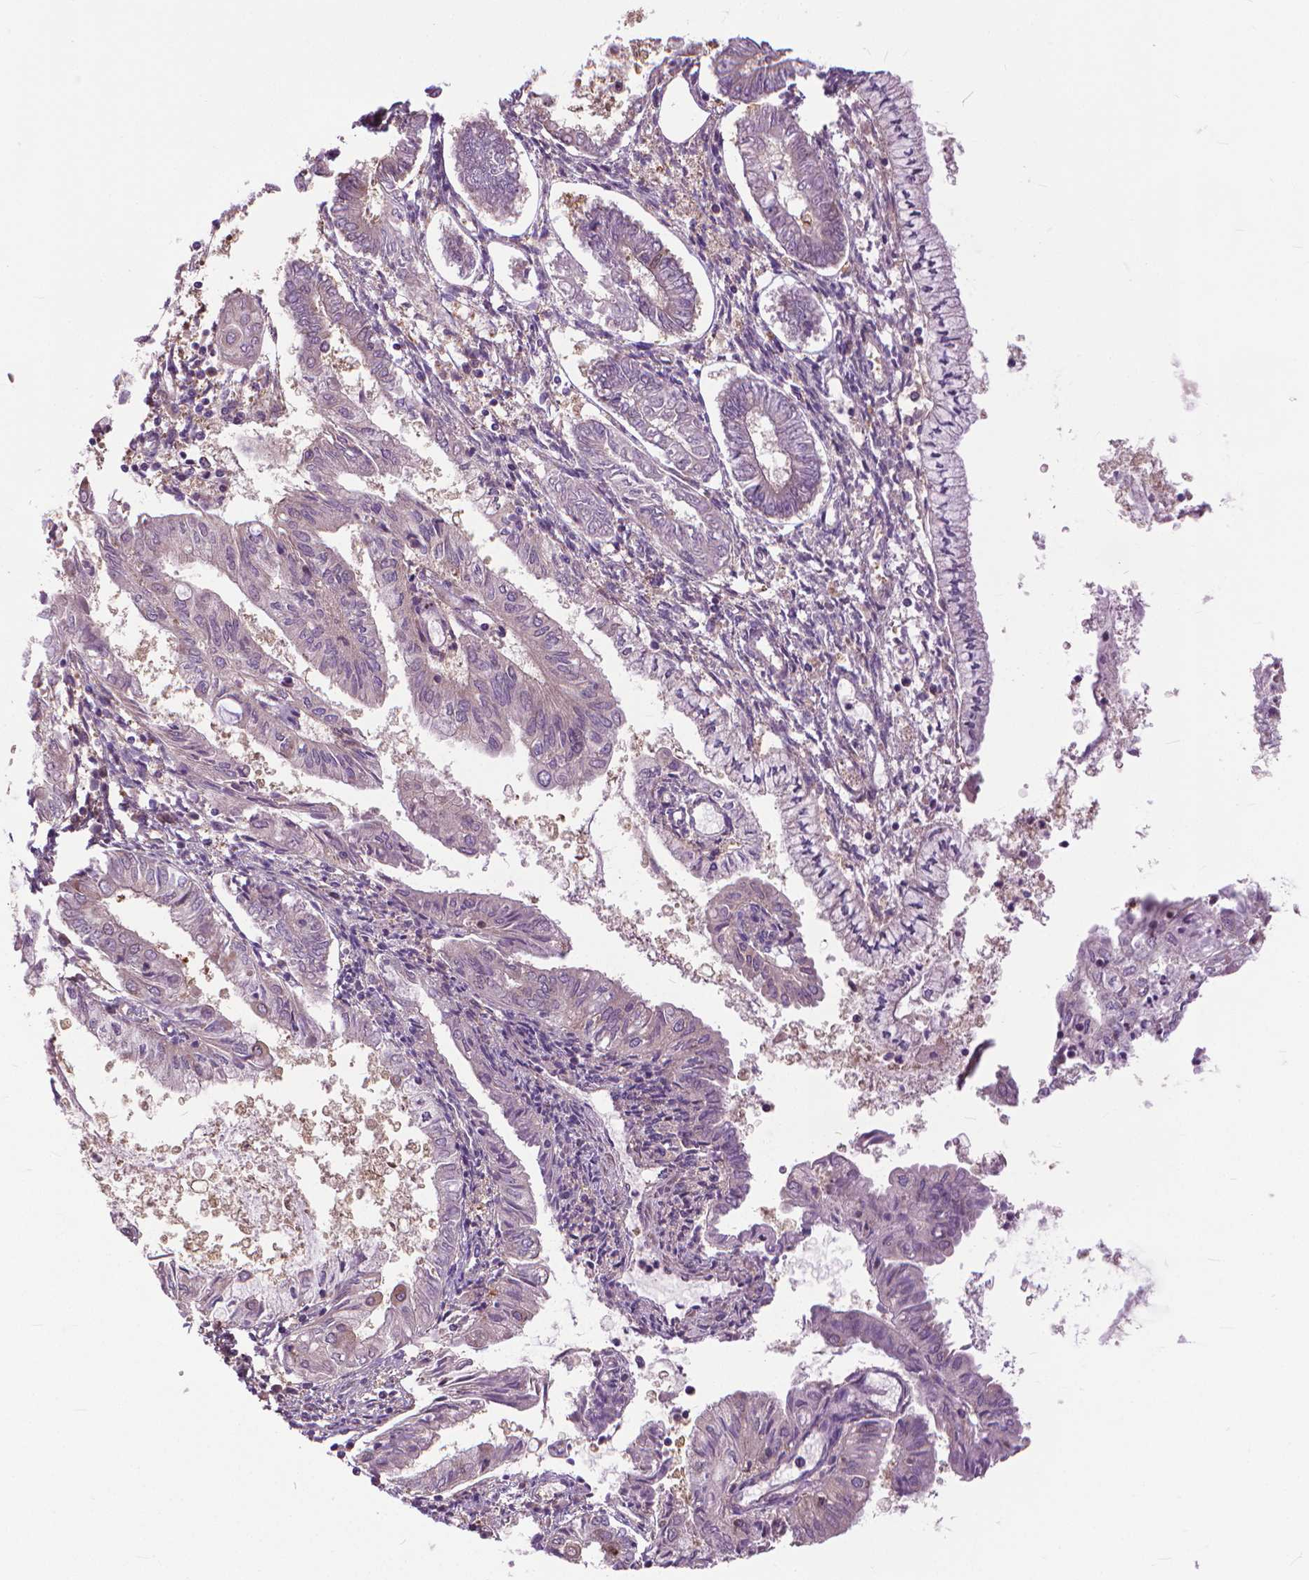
{"staining": {"intensity": "negative", "quantity": "none", "location": "none"}, "tissue": "endometrial cancer", "cell_type": "Tumor cells", "image_type": "cancer", "snomed": [{"axis": "morphology", "description": "Adenocarcinoma, NOS"}, {"axis": "topography", "description": "Endometrium"}], "caption": "A photomicrograph of endometrial cancer (adenocarcinoma) stained for a protein shows no brown staining in tumor cells.", "gene": "NUDT1", "patient": {"sex": "female", "age": 68}}